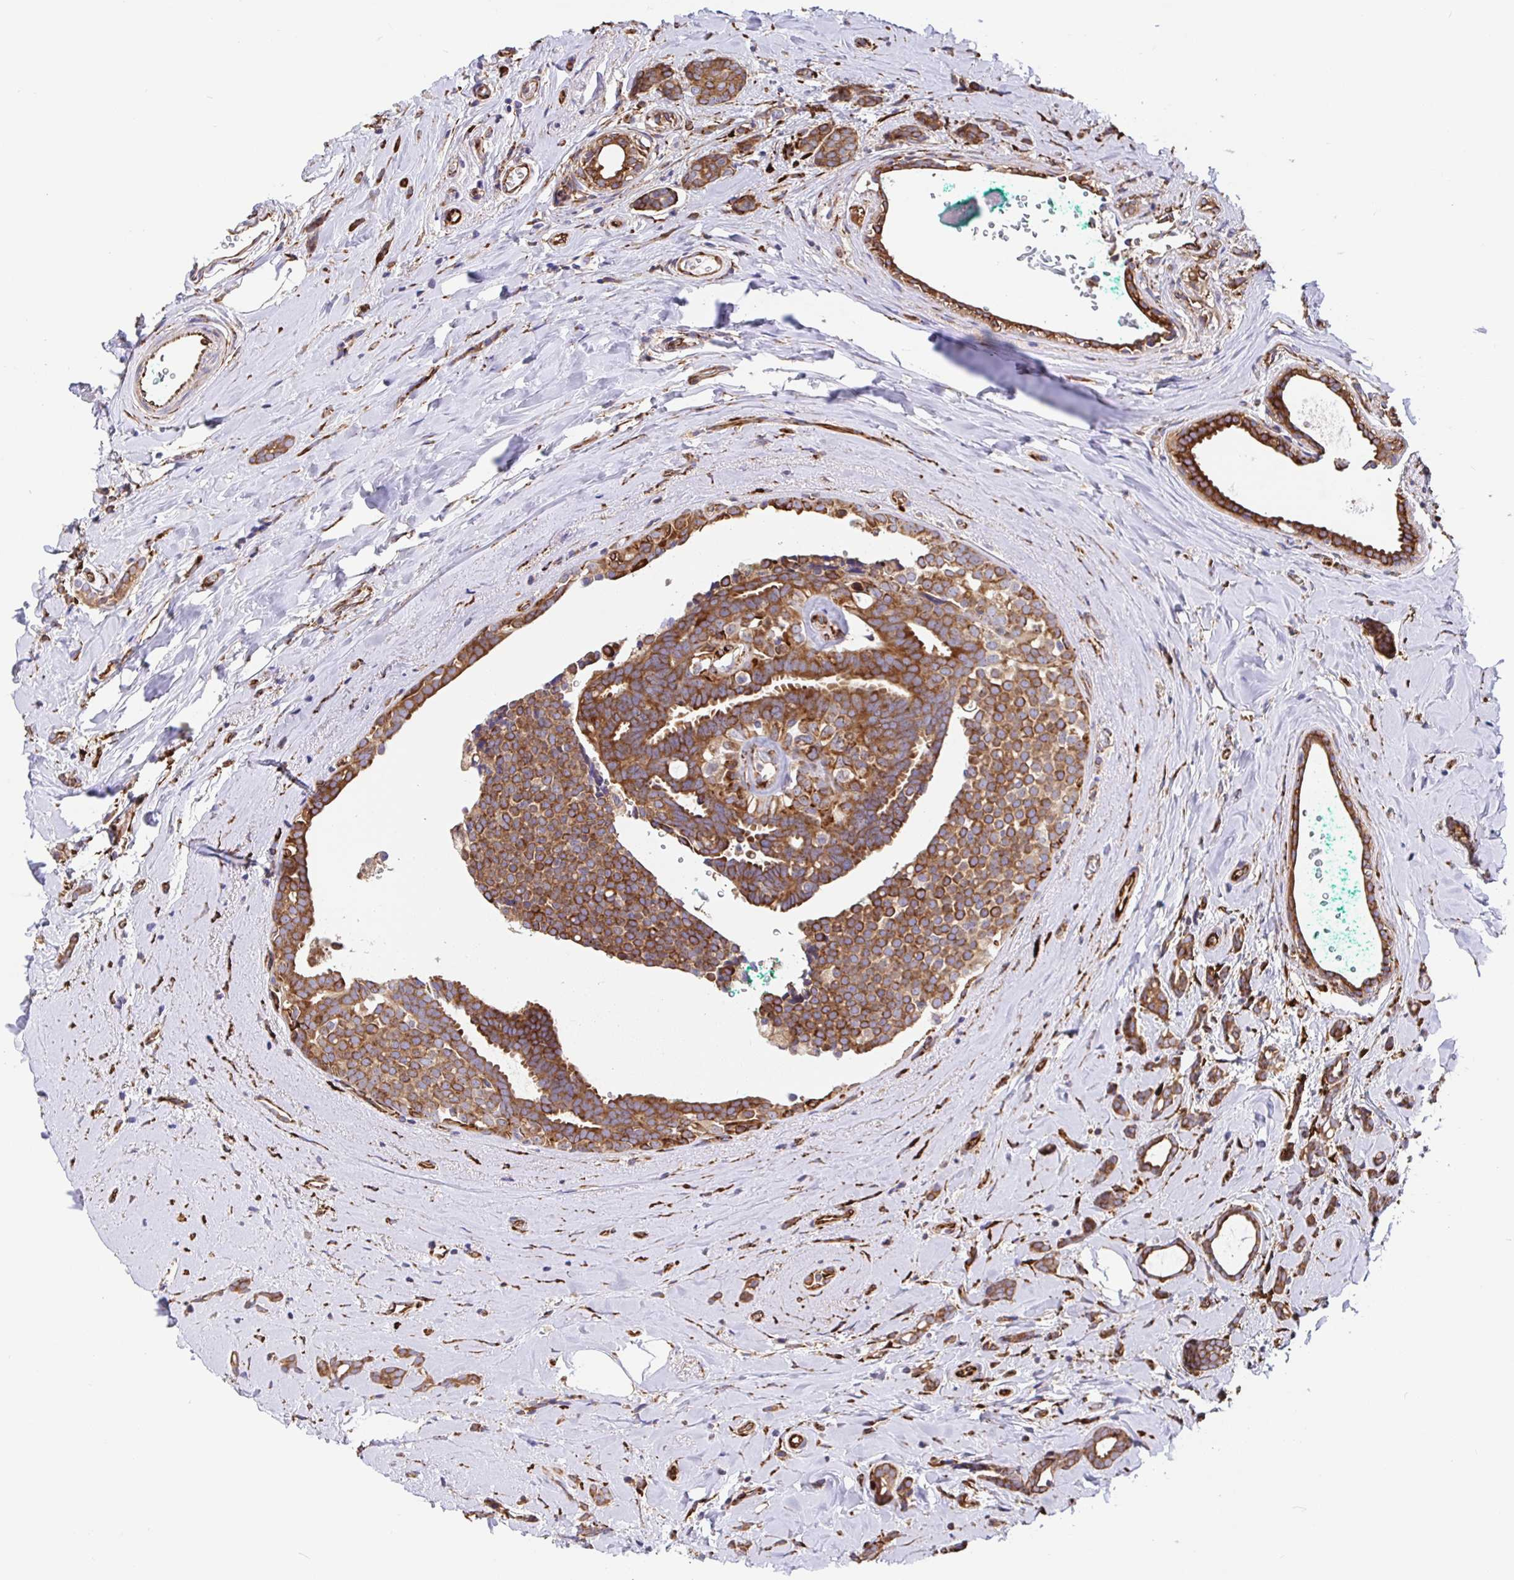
{"staining": {"intensity": "strong", "quantity": ">75%", "location": "cytoplasmic/membranous"}, "tissue": "breast cancer", "cell_type": "Tumor cells", "image_type": "cancer", "snomed": [{"axis": "morphology", "description": "Intraductal carcinoma, in situ"}, {"axis": "morphology", "description": "Duct carcinoma"}, {"axis": "morphology", "description": "Lobular carcinoma, in situ"}, {"axis": "topography", "description": "Breast"}], "caption": "Immunohistochemical staining of breast cancer (intraductal carcinoma,  in situ) reveals high levels of strong cytoplasmic/membranous protein staining in approximately >75% of tumor cells.", "gene": "MAOA", "patient": {"sex": "female", "age": 44}}